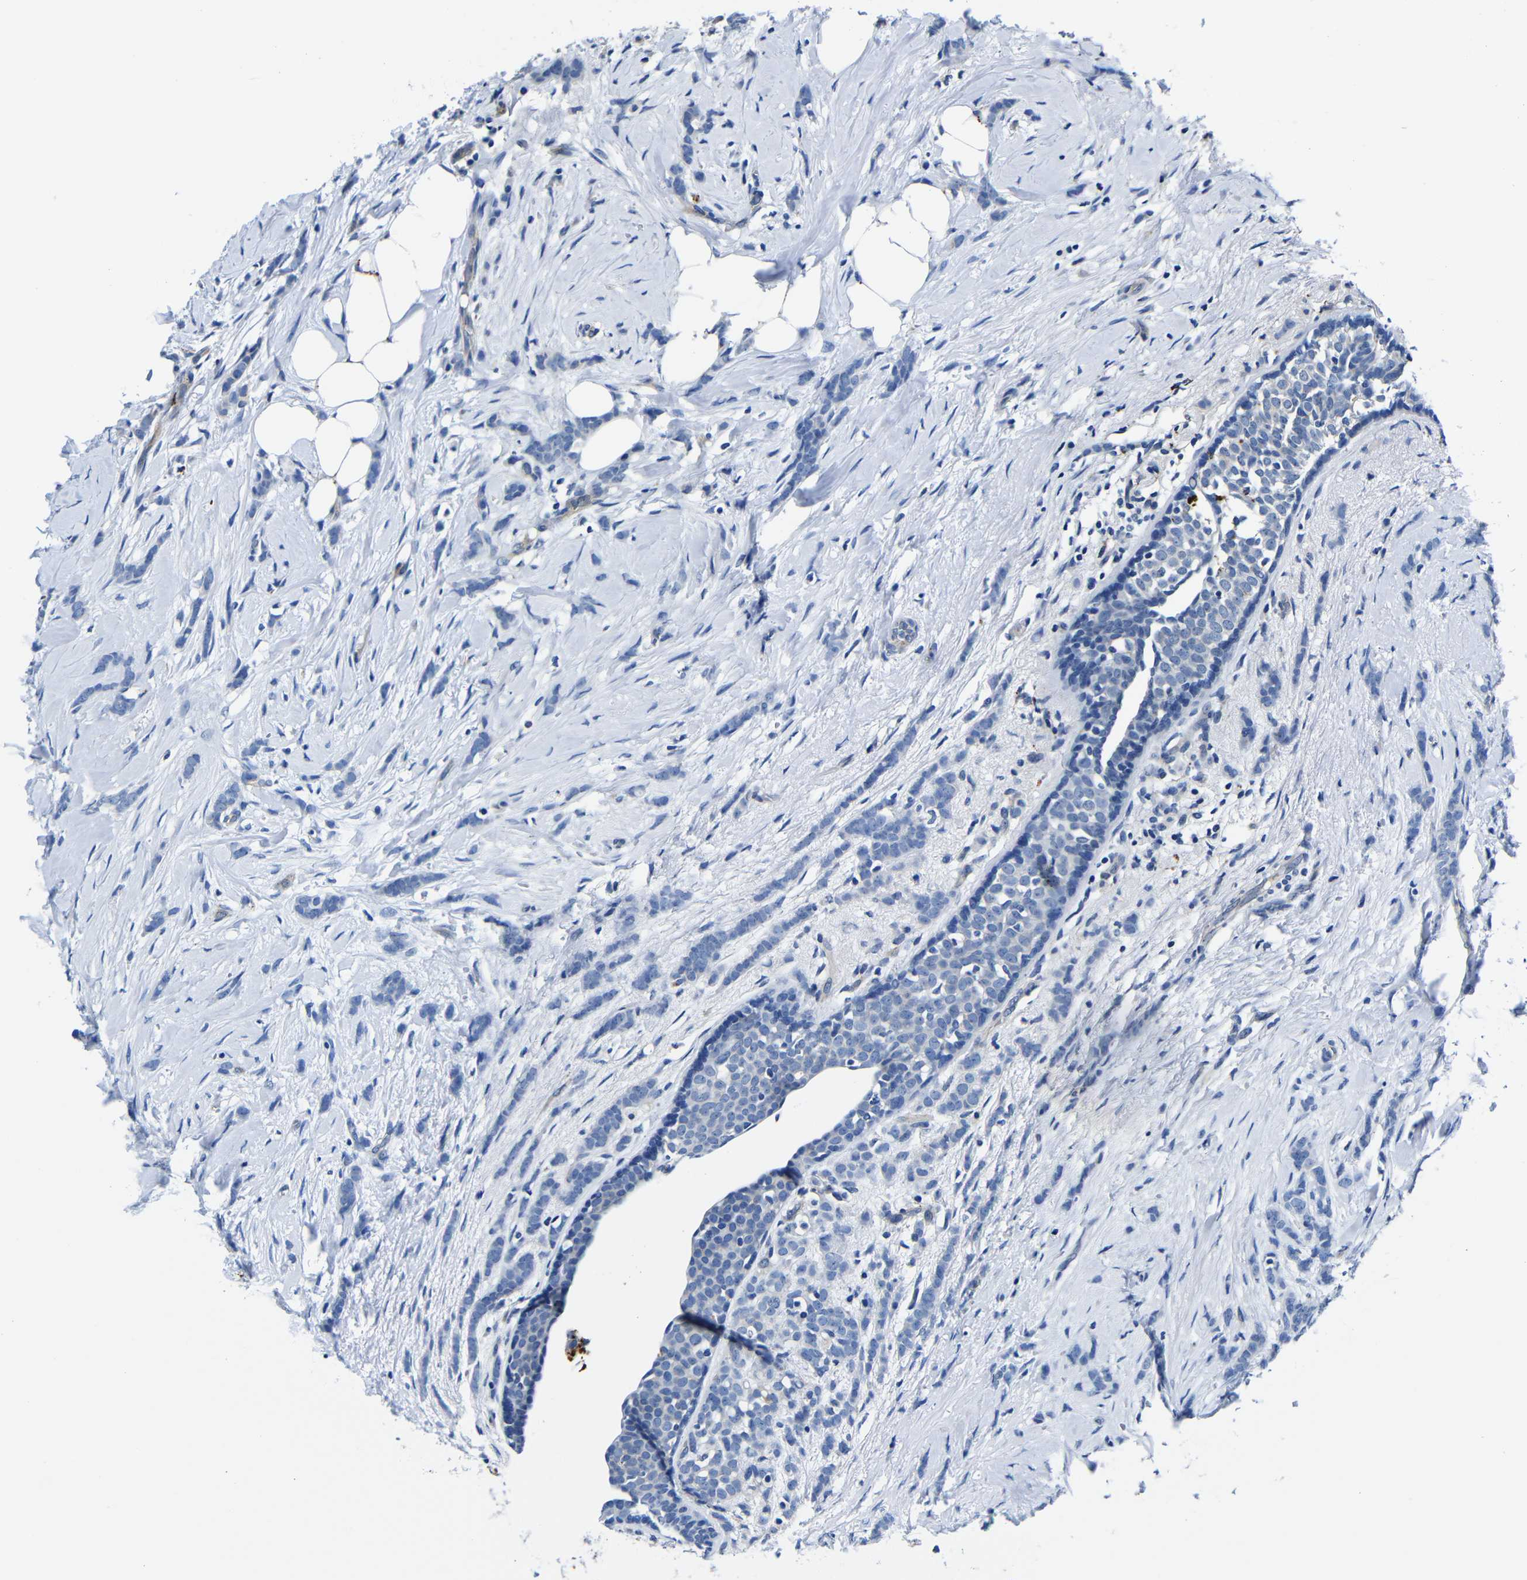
{"staining": {"intensity": "negative", "quantity": "none", "location": "none"}, "tissue": "breast cancer", "cell_type": "Tumor cells", "image_type": "cancer", "snomed": [{"axis": "morphology", "description": "Lobular carcinoma, in situ"}, {"axis": "morphology", "description": "Lobular carcinoma"}, {"axis": "topography", "description": "Breast"}], "caption": "A photomicrograph of breast cancer (lobular carcinoma in situ) stained for a protein displays no brown staining in tumor cells.", "gene": "GIMAP2", "patient": {"sex": "female", "age": 41}}